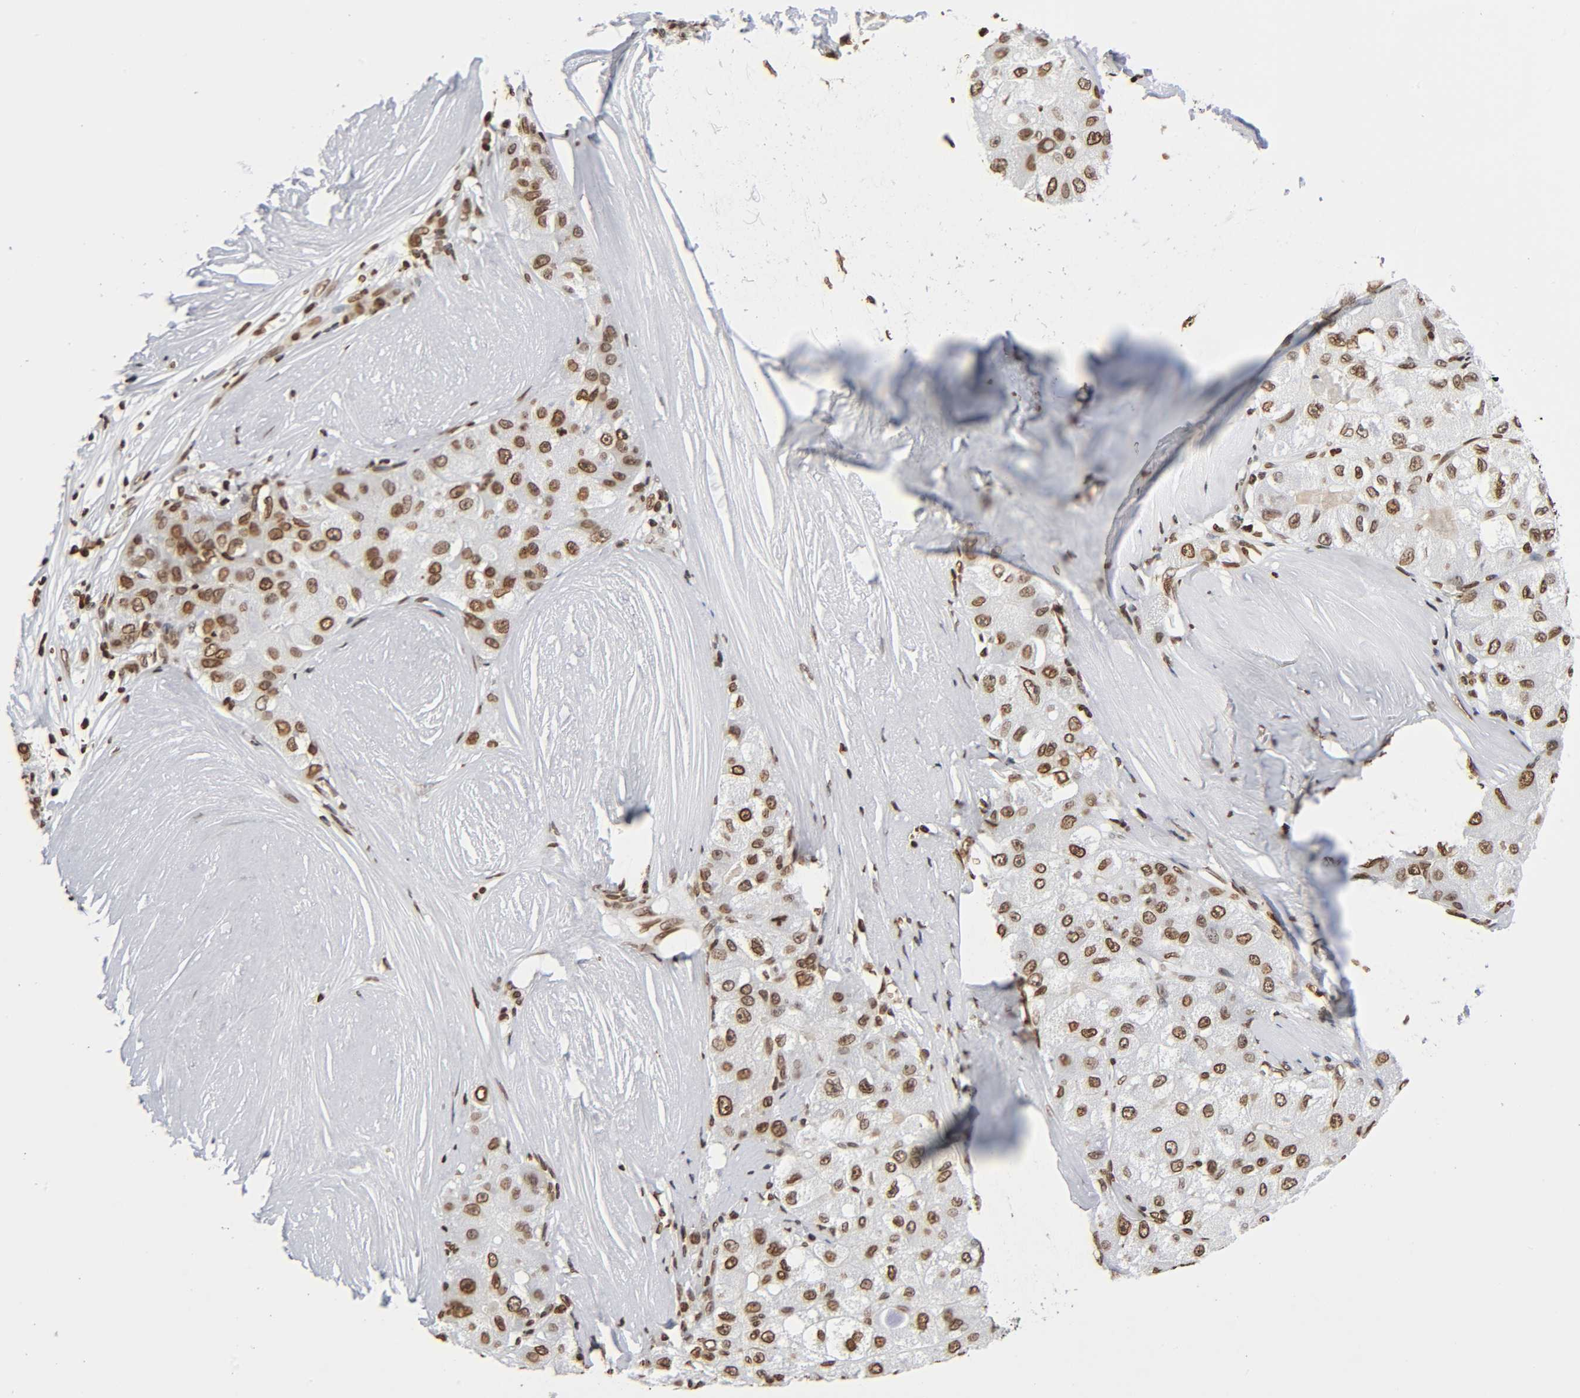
{"staining": {"intensity": "moderate", "quantity": ">75%", "location": "nuclear"}, "tissue": "liver cancer", "cell_type": "Tumor cells", "image_type": "cancer", "snomed": [{"axis": "morphology", "description": "Carcinoma, Hepatocellular, NOS"}, {"axis": "topography", "description": "Liver"}], "caption": "This is an image of immunohistochemistry staining of liver cancer (hepatocellular carcinoma), which shows moderate staining in the nuclear of tumor cells.", "gene": "HOXA6", "patient": {"sex": "male", "age": 80}}